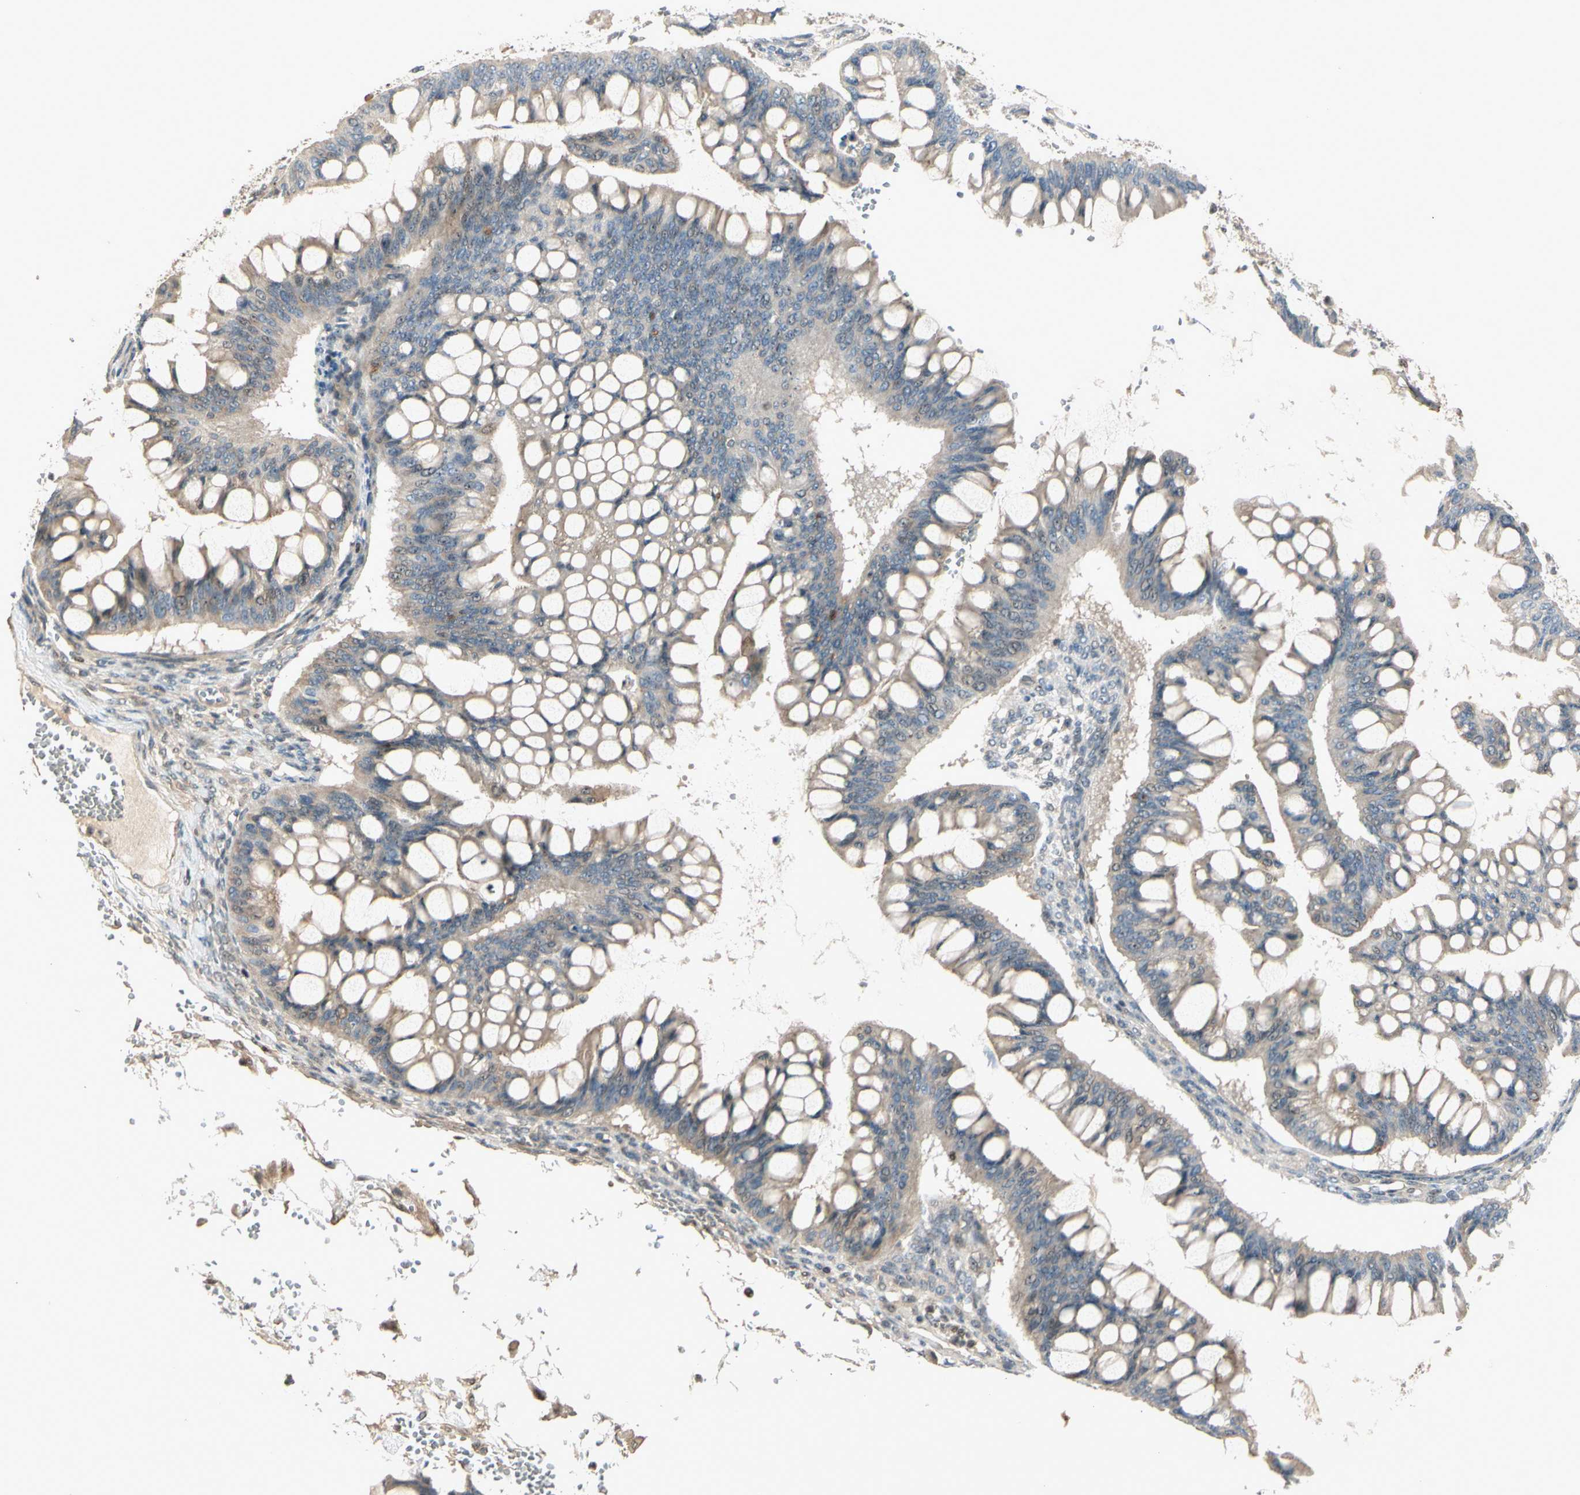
{"staining": {"intensity": "weak", "quantity": ">75%", "location": "cytoplasmic/membranous"}, "tissue": "ovarian cancer", "cell_type": "Tumor cells", "image_type": "cancer", "snomed": [{"axis": "morphology", "description": "Cystadenocarcinoma, mucinous, NOS"}, {"axis": "topography", "description": "Ovary"}], "caption": "About >75% of tumor cells in human ovarian mucinous cystadenocarcinoma reveal weak cytoplasmic/membranous protein expression as visualized by brown immunohistochemical staining.", "gene": "NFYA", "patient": {"sex": "female", "age": 73}}